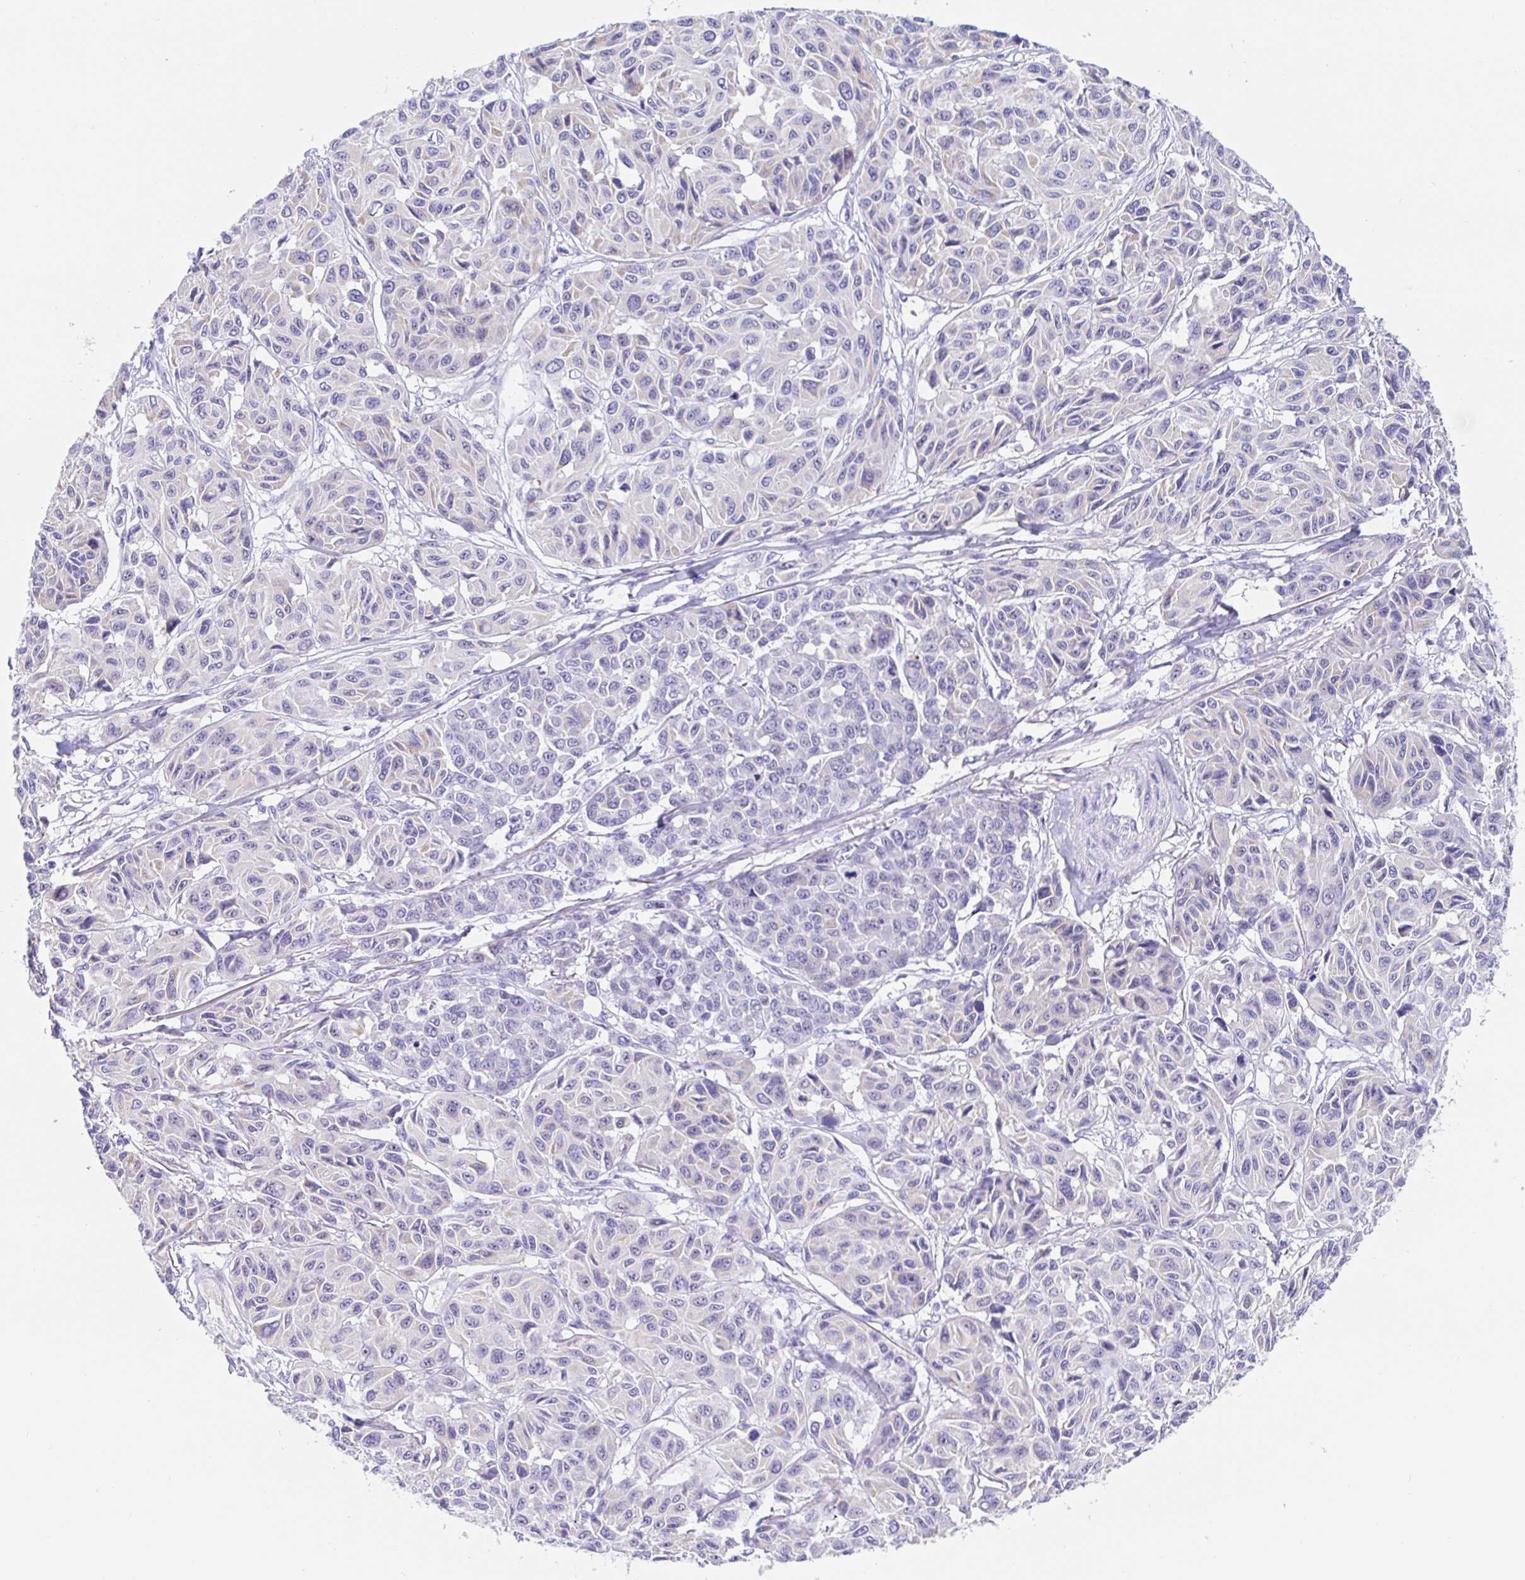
{"staining": {"intensity": "negative", "quantity": "none", "location": "none"}, "tissue": "melanoma", "cell_type": "Tumor cells", "image_type": "cancer", "snomed": [{"axis": "morphology", "description": "Malignant melanoma, NOS"}, {"axis": "topography", "description": "Skin"}], "caption": "Melanoma was stained to show a protein in brown. There is no significant positivity in tumor cells.", "gene": "PRAMEF19", "patient": {"sex": "female", "age": 66}}